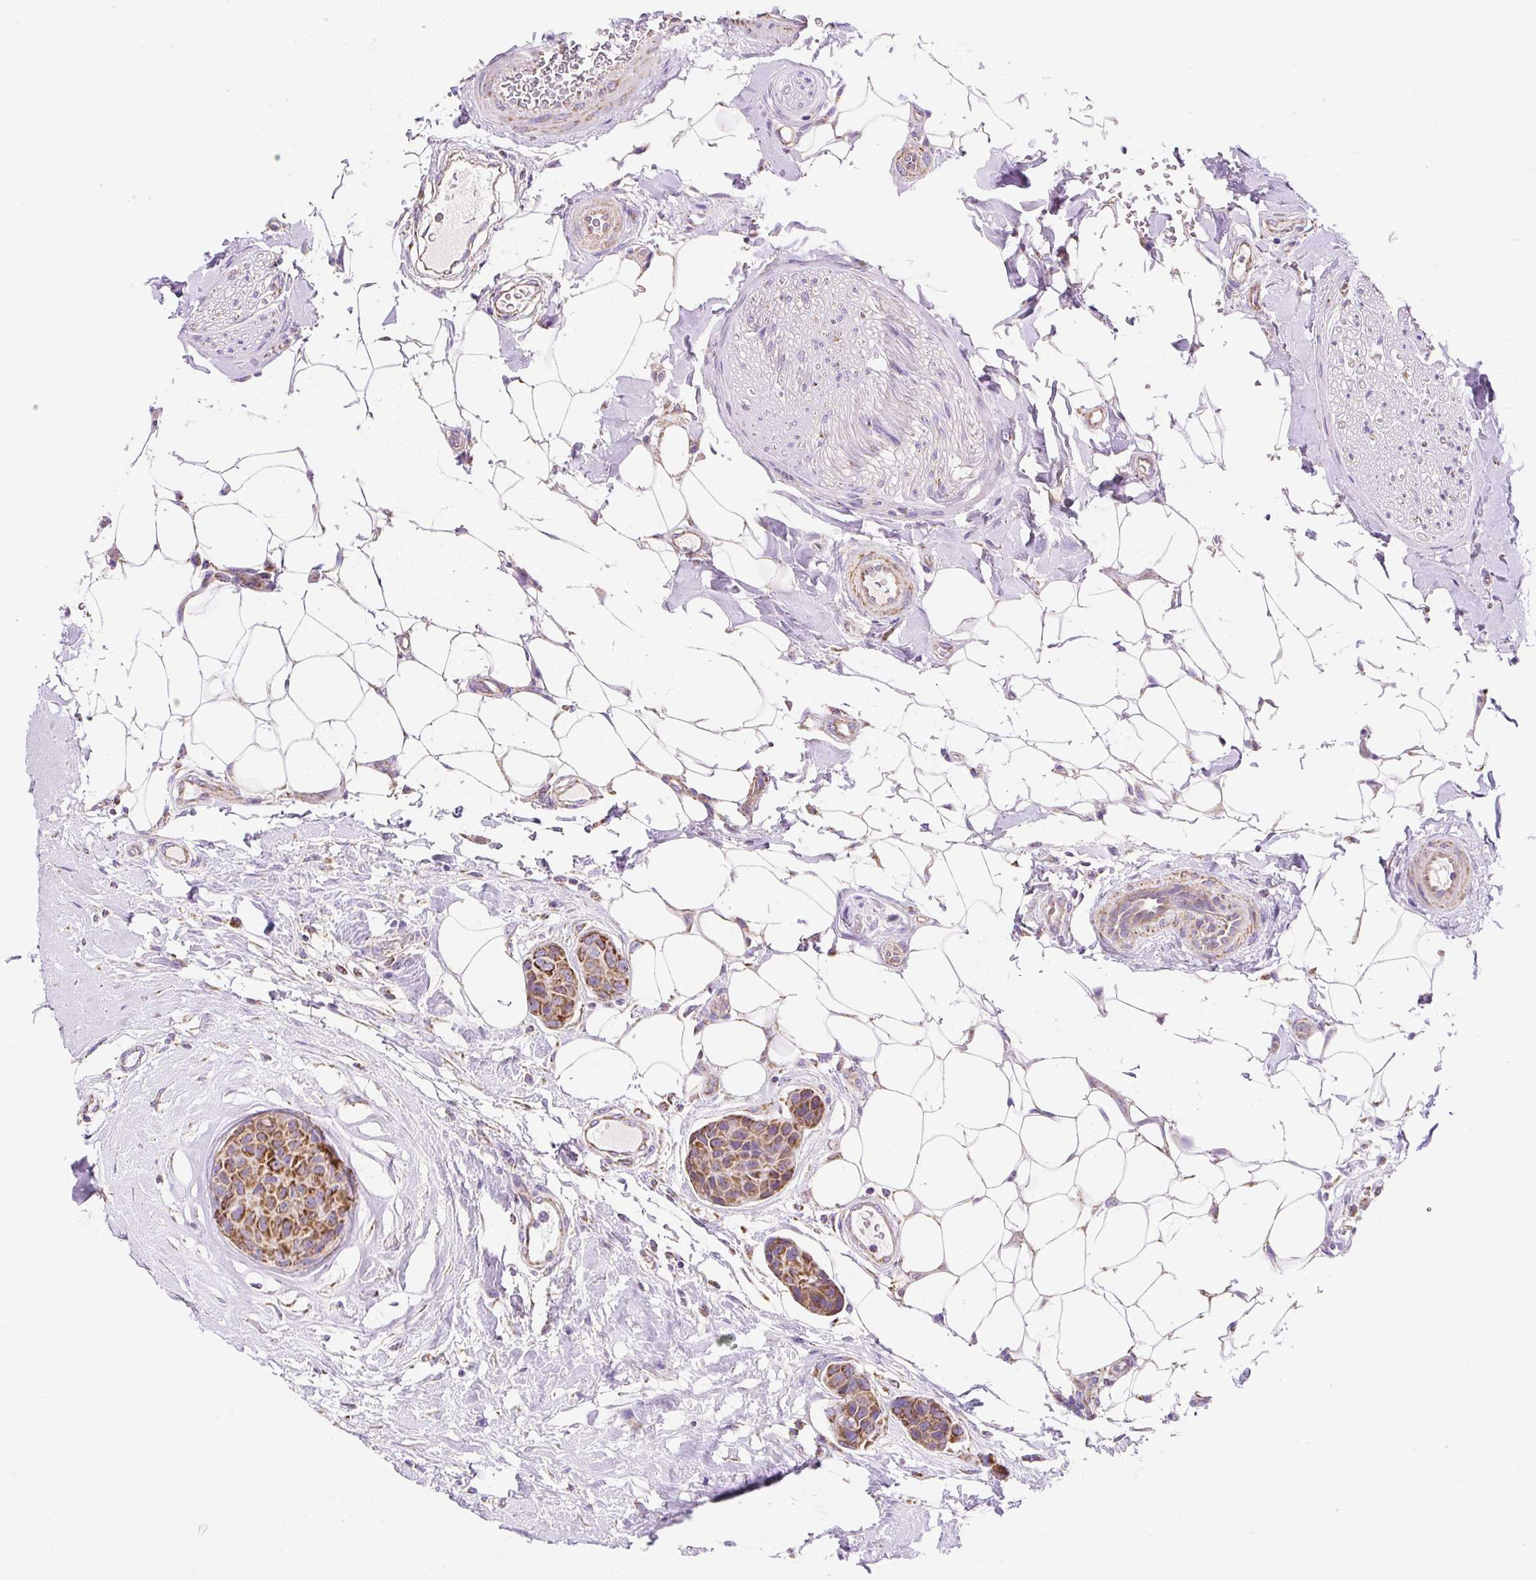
{"staining": {"intensity": "moderate", "quantity": ">75%", "location": "cytoplasmic/membranous"}, "tissue": "breast cancer", "cell_type": "Tumor cells", "image_type": "cancer", "snomed": [{"axis": "morphology", "description": "Duct carcinoma"}, {"axis": "topography", "description": "Breast"}, {"axis": "topography", "description": "Lymph node"}], "caption": "Immunohistochemical staining of human breast cancer (intraductal carcinoma) exhibits medium levels of moderate cytoplasmic/membranous protein staining in approximately >75% of tumor cells.", "gene": "DAAM2", "patient": {"sex": "female", "age": 80}}